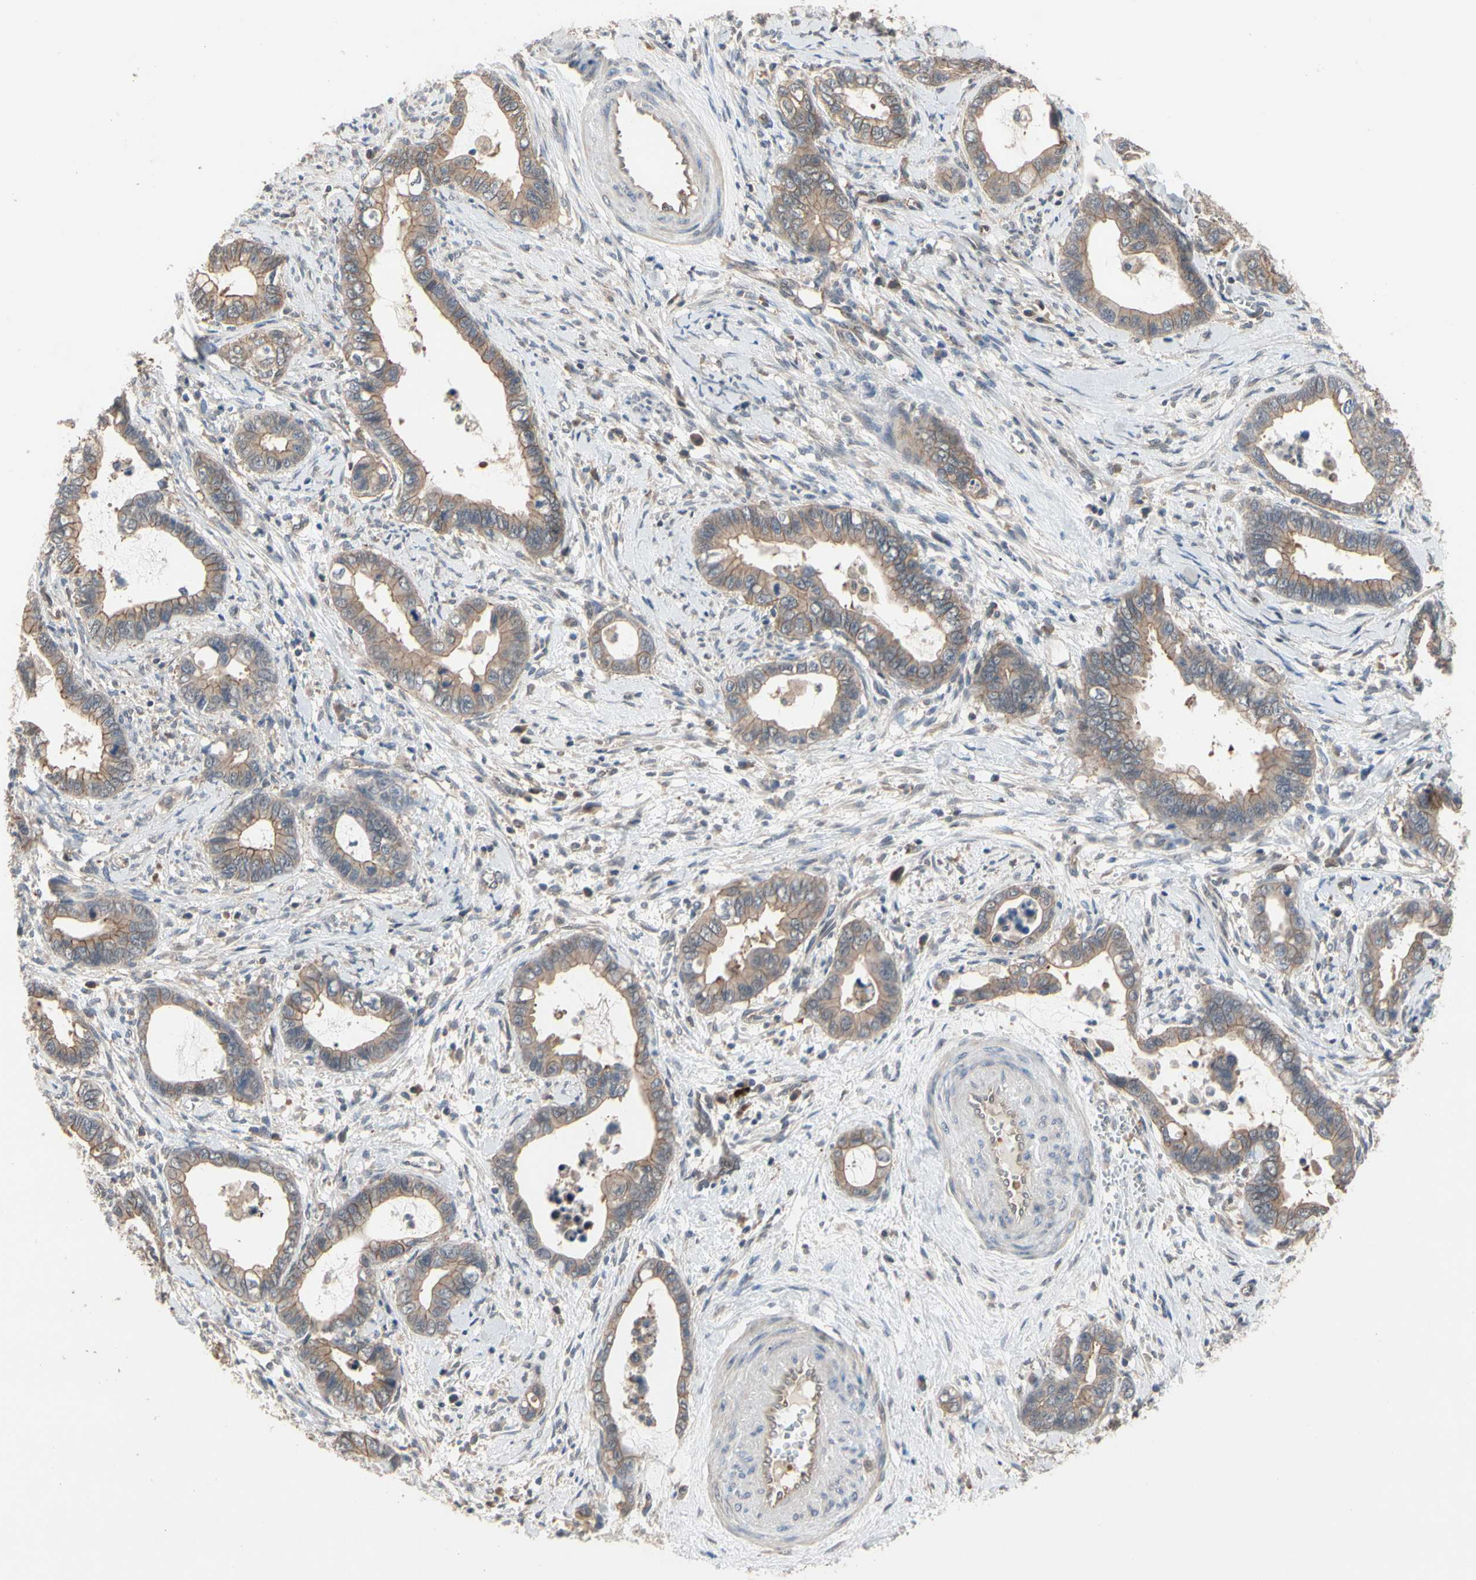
{"staining": {"intensity": "moderate", "quantity": ">75%", "location": "cytoplasmic/membranous"}, "tissue": "cervical cancer", "cell_type": "Tumor cells", "image_type": "cancer", "snomed": [{"axis": "morphology", "description": "Adenocarcinoma, NOS"}, {"axis": "topography", "description": "Cervix"}], "caption": "An immunohistochemistry image of tumor tissue is shown. Protein staining in brown shows moderate cytoplasmic/membranous positivity in cervical cancer (adenocarcinoma) within tumor cells.", "gene": "DPP8", "patient": {"sex": "female", "age": 44}}